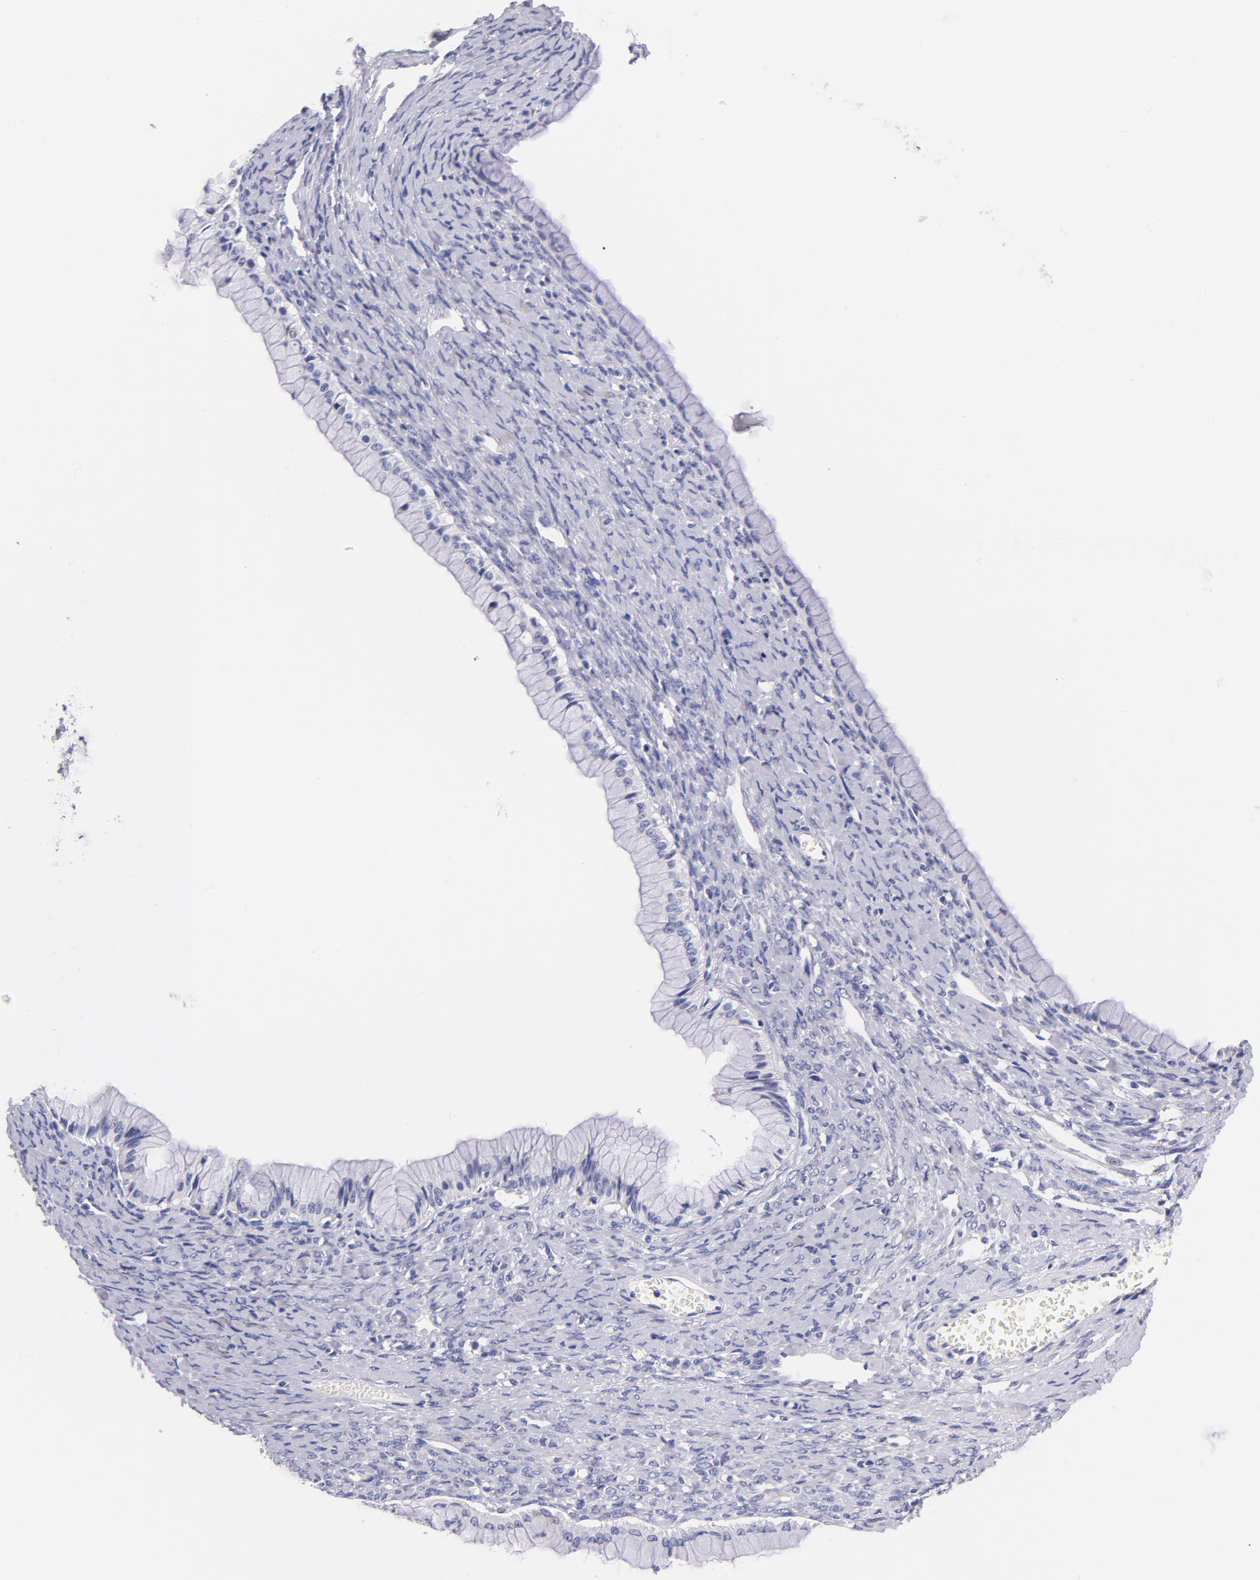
{"staining": {"intensity": "negative", "quantity": "none", "location": "none"}, "tissue": "ovarian cancer", "cell_type": "Tumor cells", "image_type": "cancer", "snomed": [{"axis": "morphology", "description": "Cystadenocarcinoma, mucinous, NOS"}, {"axis": "topography", "description": "Ovary"}], "caption": "High magnification brightfield microscopy of ovarian cancer stained with DAB (3,3'-diaminobenzidine) (brown) and counterstained with hematoxylin (blue): tumor cells show no significant positivity.", "gene": "CD44", "patient": {"sex": "female", "age": 25}}